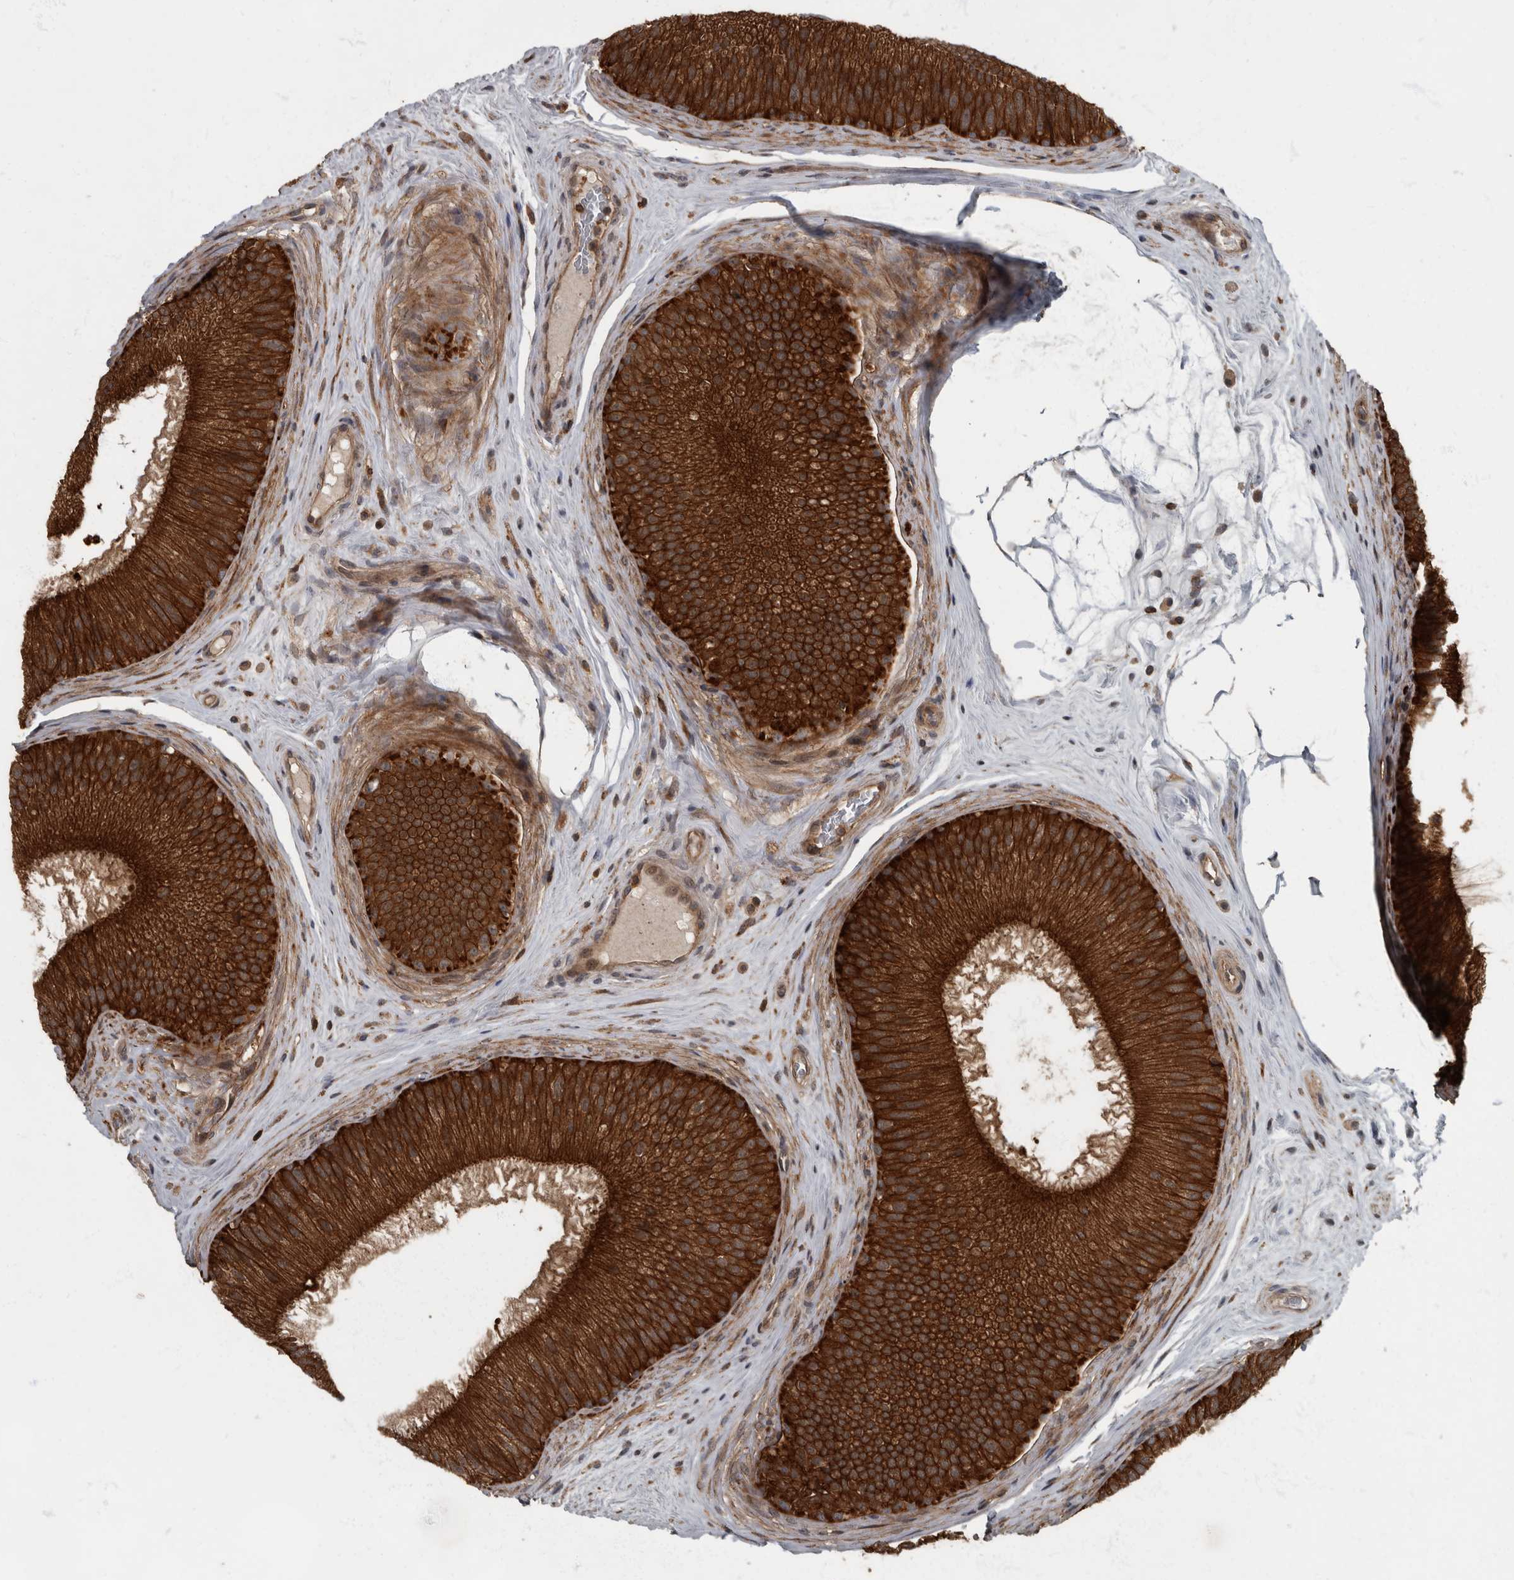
{"staining": {"intensity": "strong", "quantity": ">75%", "location": "cytoplasmic/membranous"}, "tissue": "epididymis", "cell_type": "Glandular cells", "image_type": "normal", "snomed": [{"axis": "morphology", "description": "Normal tissue, NOS"}, {"axis": "topography", "description": "Epididymis"}], "caption": "A high-resolution image shows IHC staining of unremarkable epididymis, which exhibits strong cytoplasmic/membranous expression in about >75% of glandular cells. Ihc stains the protein of interest in brown and the nuclei are stained blue.", "gene": "RABGGTB", "patient": {"sex": "male", "age": 45}}